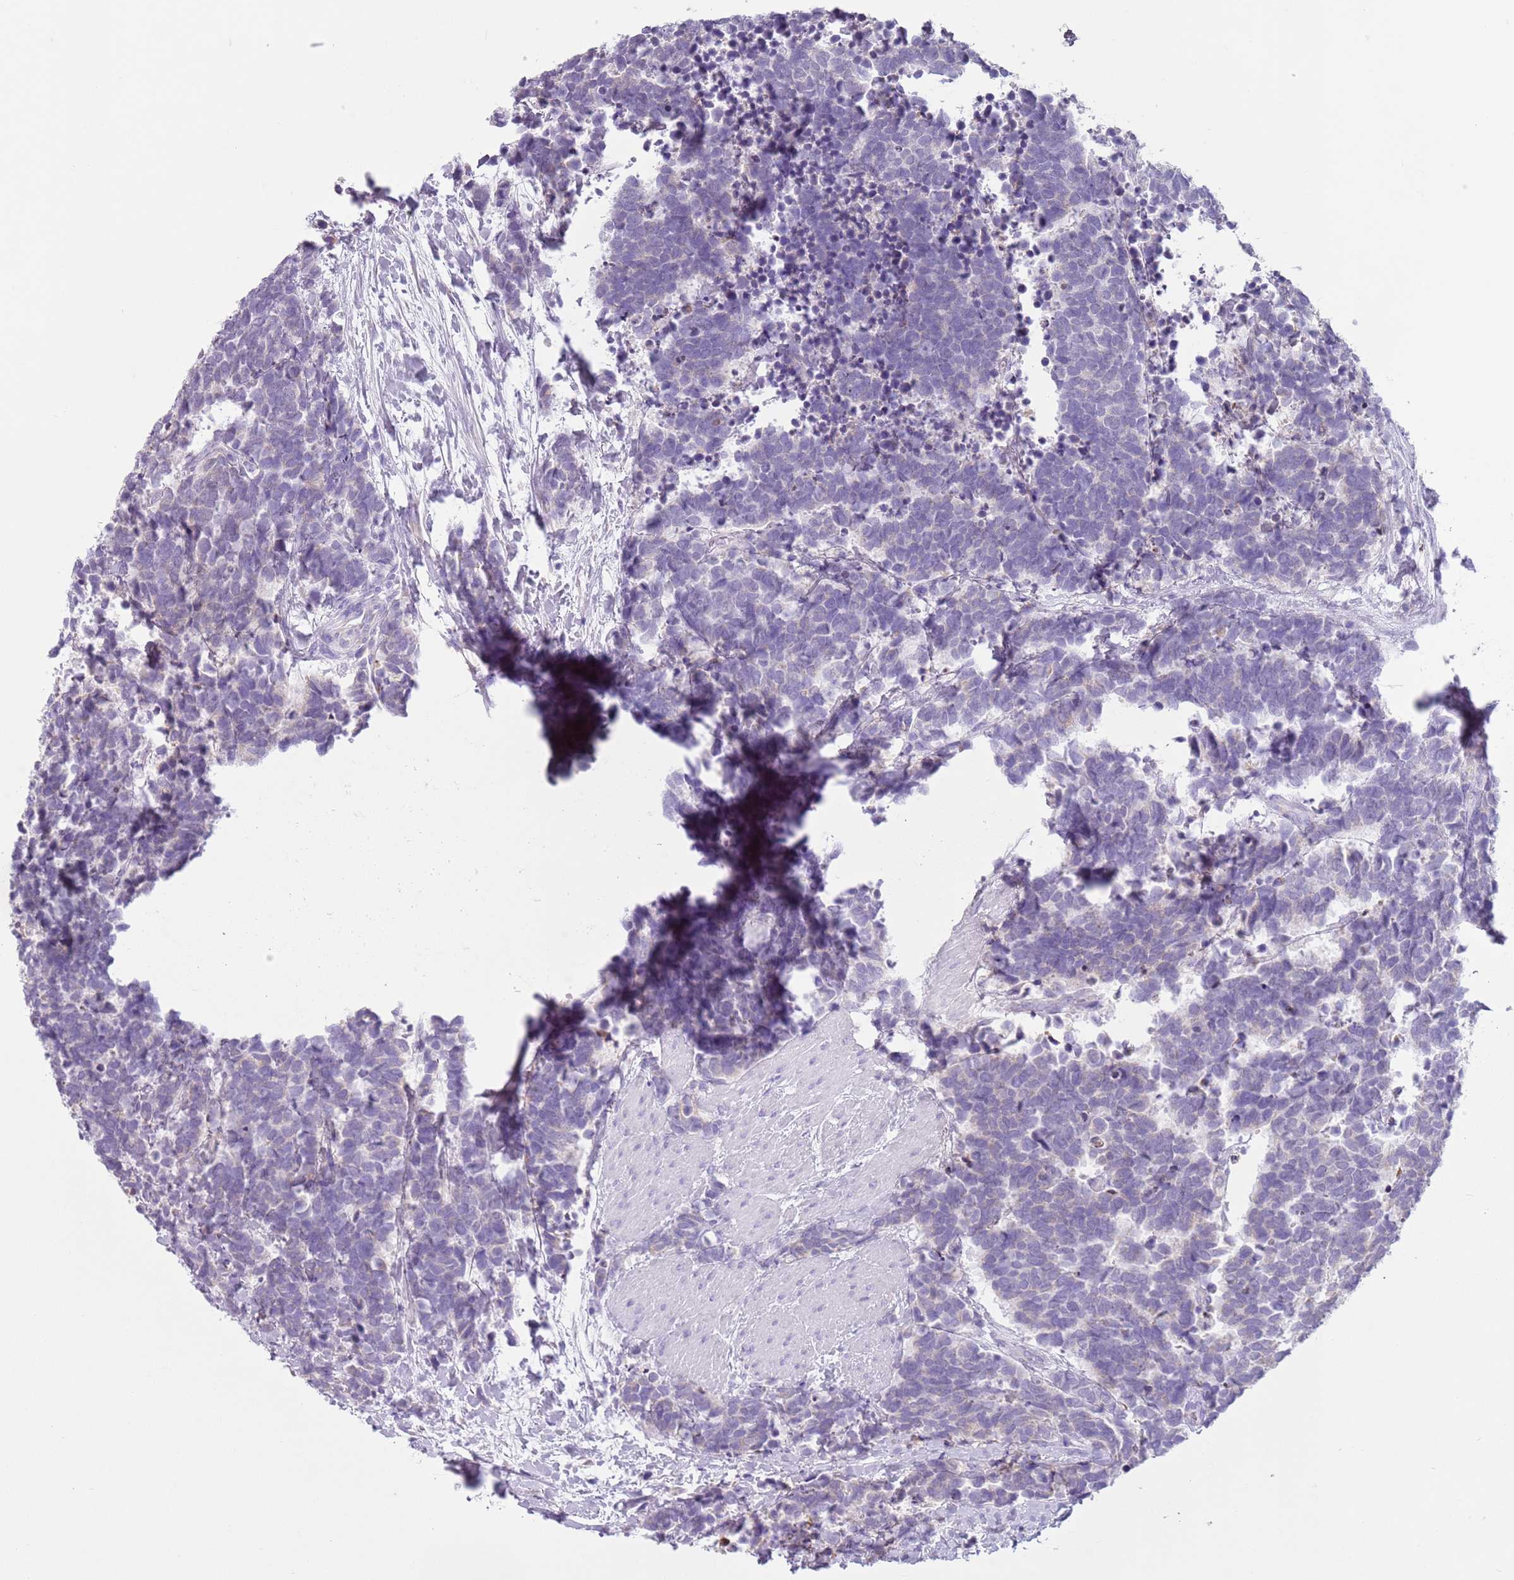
{"staining": {"intensity": "weak", "quantity": "25%-75%", "location": "cytoplasmic/membranous"}, "tissue": "carcinoid", "cell_type": "Tumor cells", "image_type": "cancer", "snomed": [{"axis": "morphology", "description": "Carcinoma, NOS"}, {"axis": "morphology", "description": "Carcinoid, malignant, NOS"}, {"axis": "topography", "description": "Prostate"}], "caption": "Immunohistochemical staining of human carcinoid exhibits low levels of weak cytoplasmic/membranous staining in about 25%-75% of tumor cells.", "gene": "HYOU1", "patient": {"sex": "male", "age": 57}}